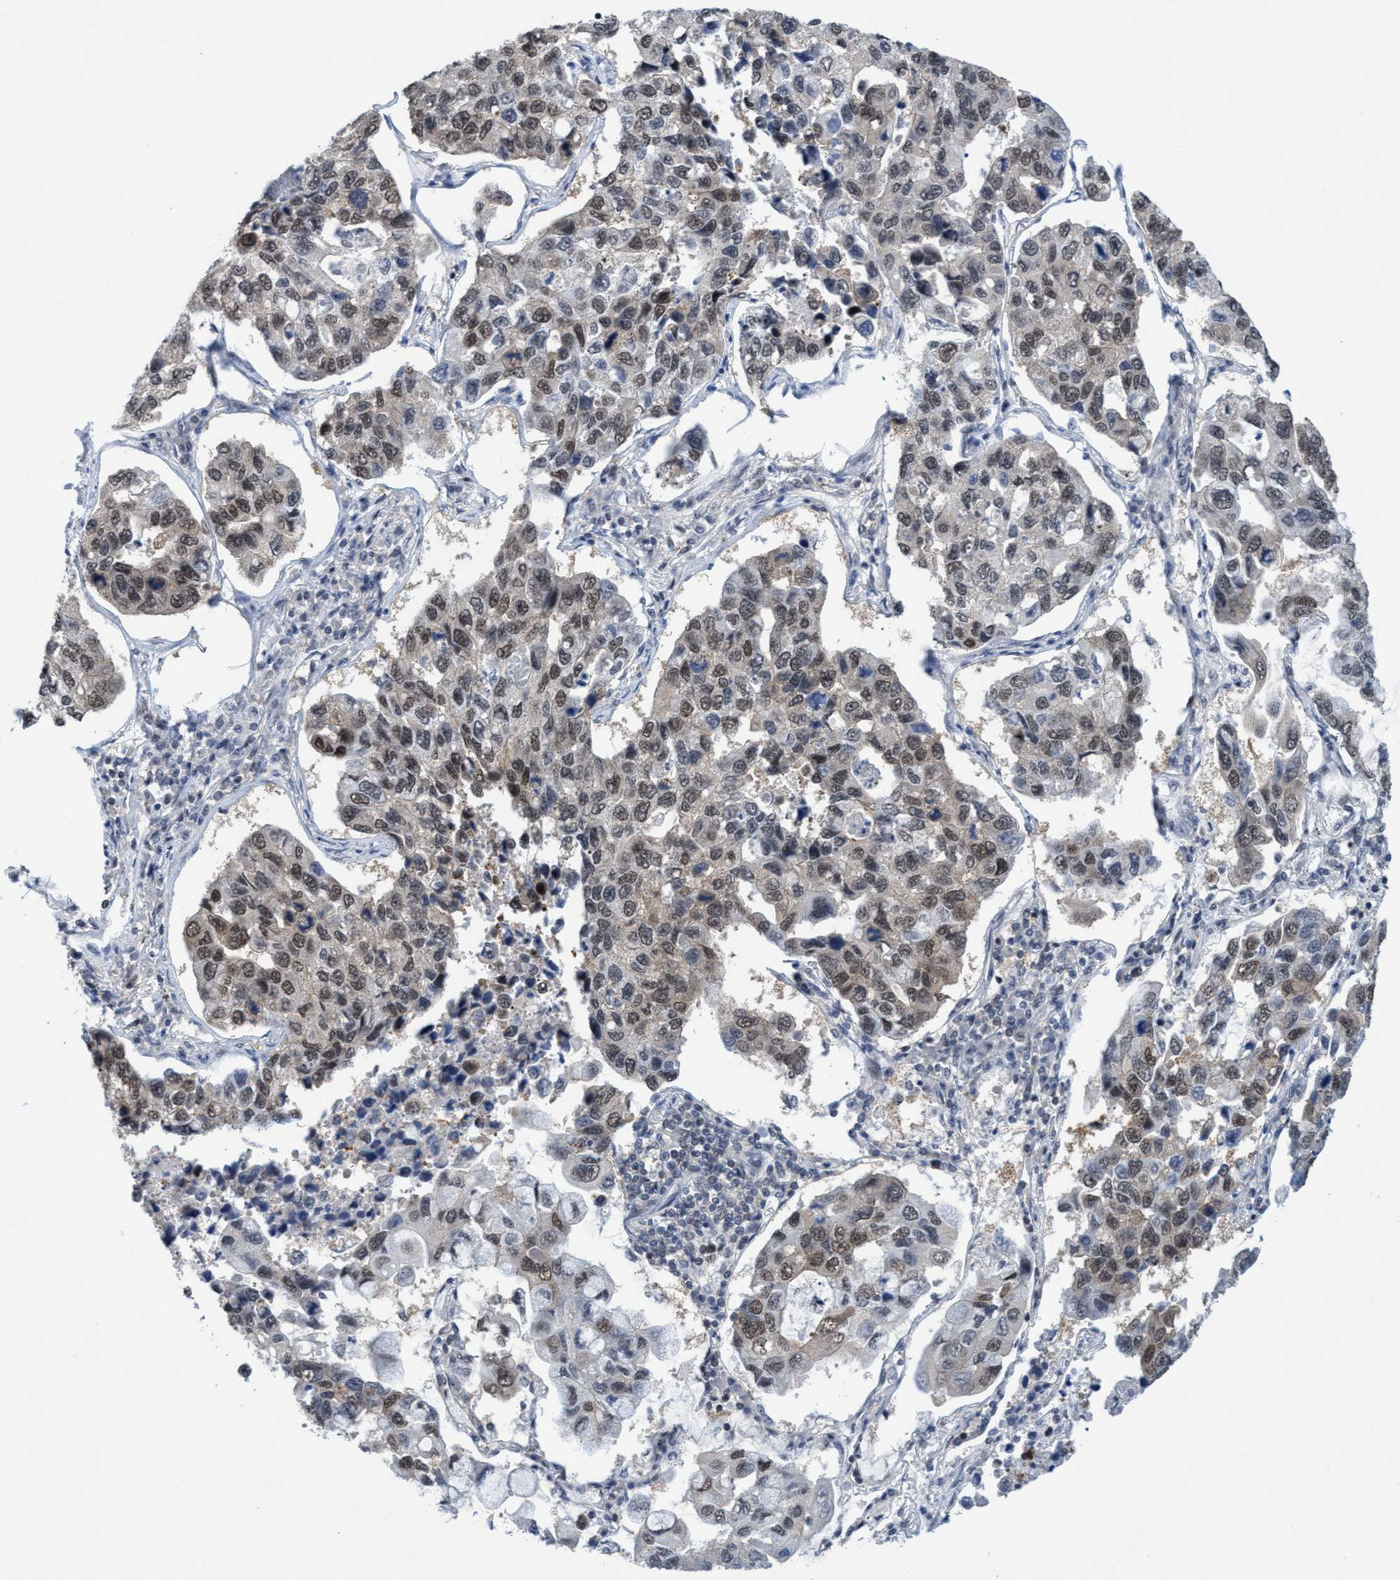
{"staining": {"intensity": "moderate", "quantity": "25%-75%", "location": "nuclear"}, "tissue": "lung cancer", "cell_type": "Tumor cells", "image_type": "cancer", "snomed": [{"axis": "morphology", "description": "Adenocarcinoma, NOS"}, {"axis": "topography", "description": "Lung"}], "caption": "Immunohistochemistry histopathology image of human lung cancer stained for a protein (brown), which demonstrates medium levels of moderate nuclear positivity in about 25%-75% of tumor cells.", "gene": "C9orf78", "patient": {"sex": "male", "age": 64}}